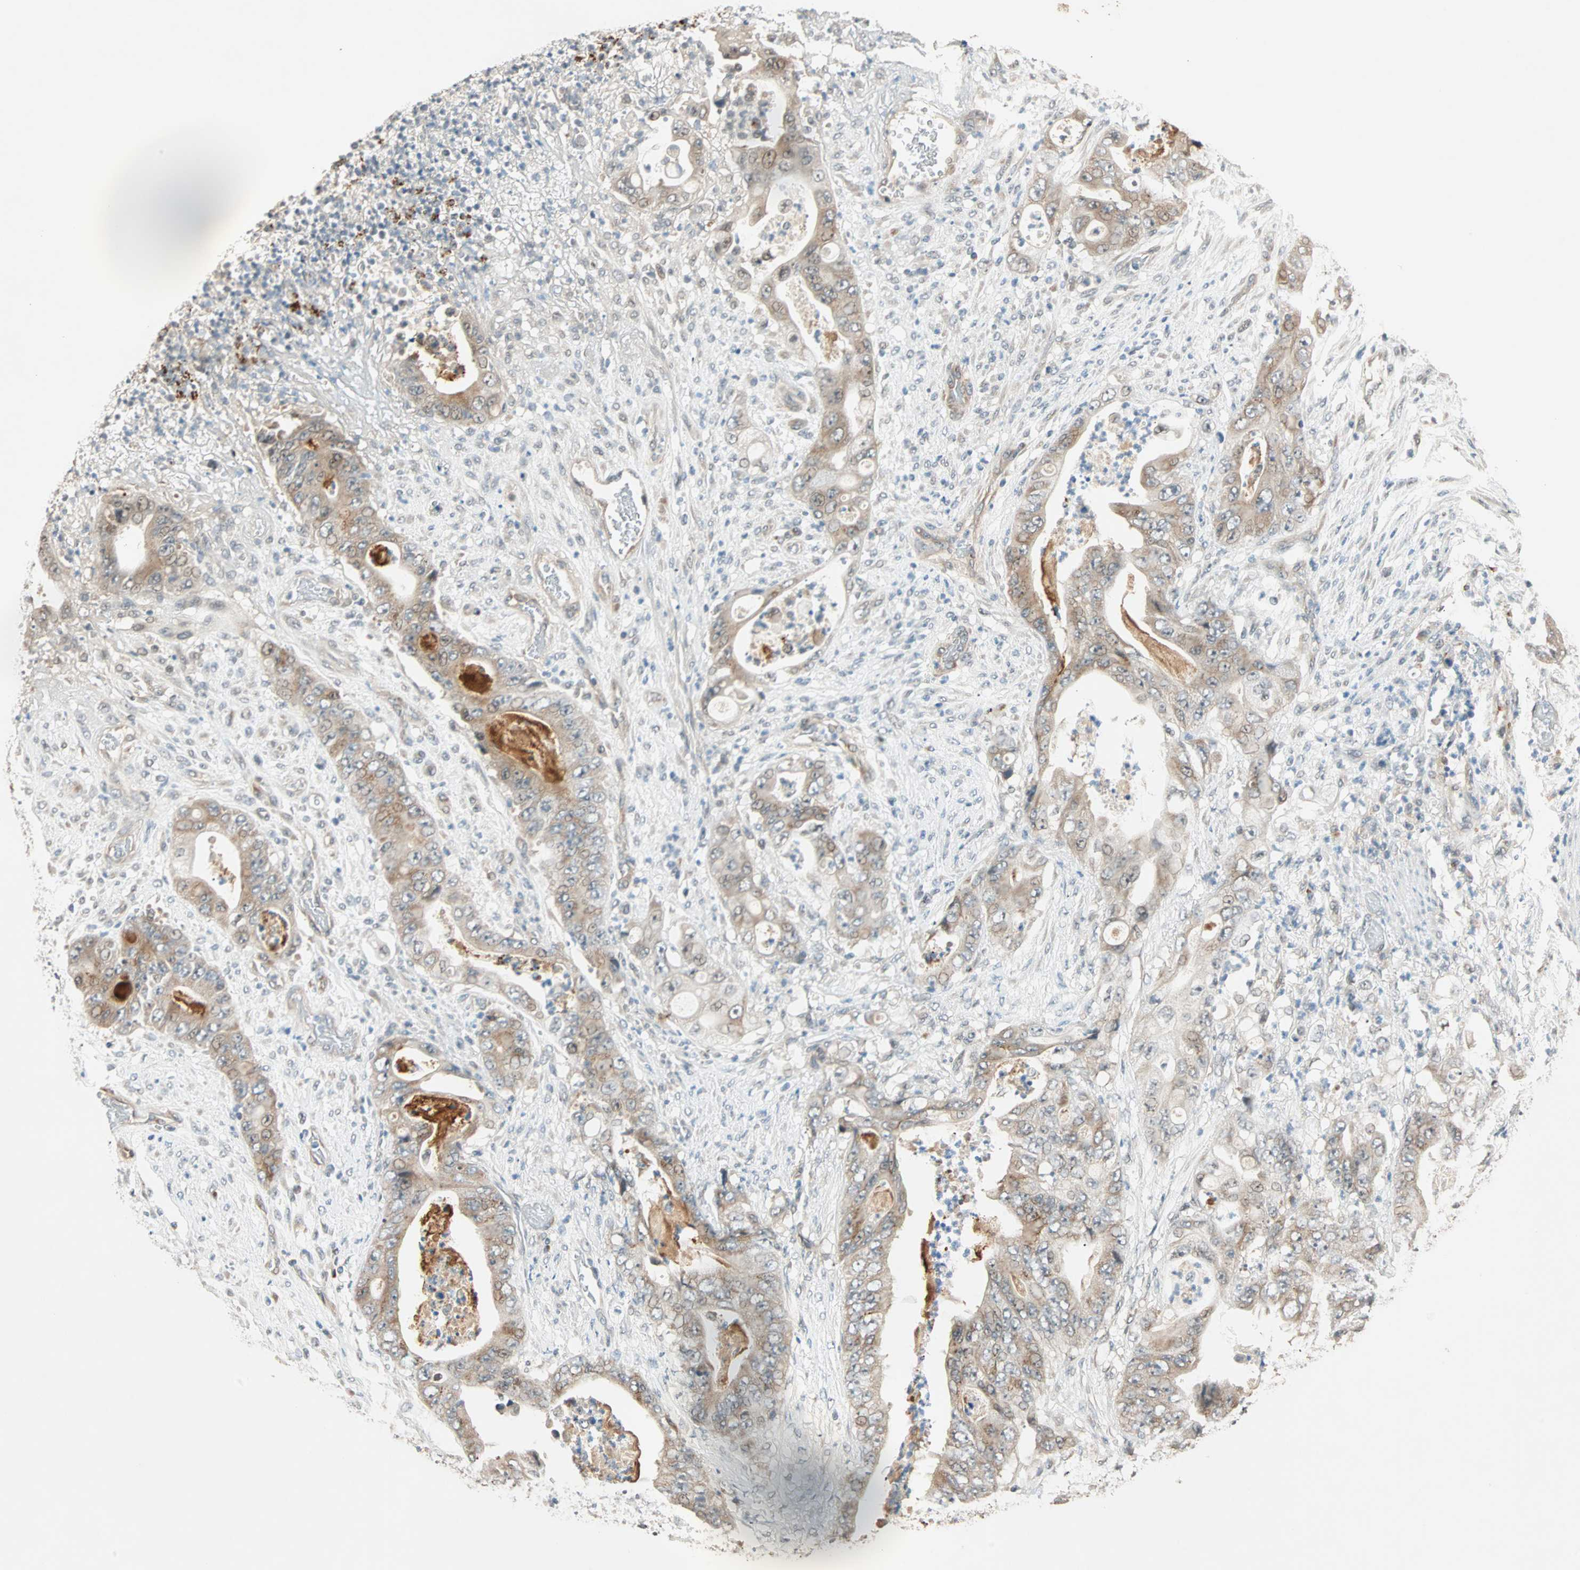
{"staining": {"intensity": "weak", "quantity": "25%-75%", "location": "cytoplasmic/membranous"}, "tissue": "stomach cancer", "cell_type": "Tumor cells", "image_type": "cancer", "snomed": [{"axis": "morphology", "description": "Adenocarcinoma, NOS"}, {"axis": "topography", "description": "Stomach"}], "caption": "Immunohistochemical staining of stomach cancer reveals weak cytoplasmic/membranous protein positivity in approximately 25%-75% of tumor cells. (Brightfield microscopy of DAB IHC at high magnification).", "gene": "PRDM2", "patient": {"sex": "female", "age": 73}}